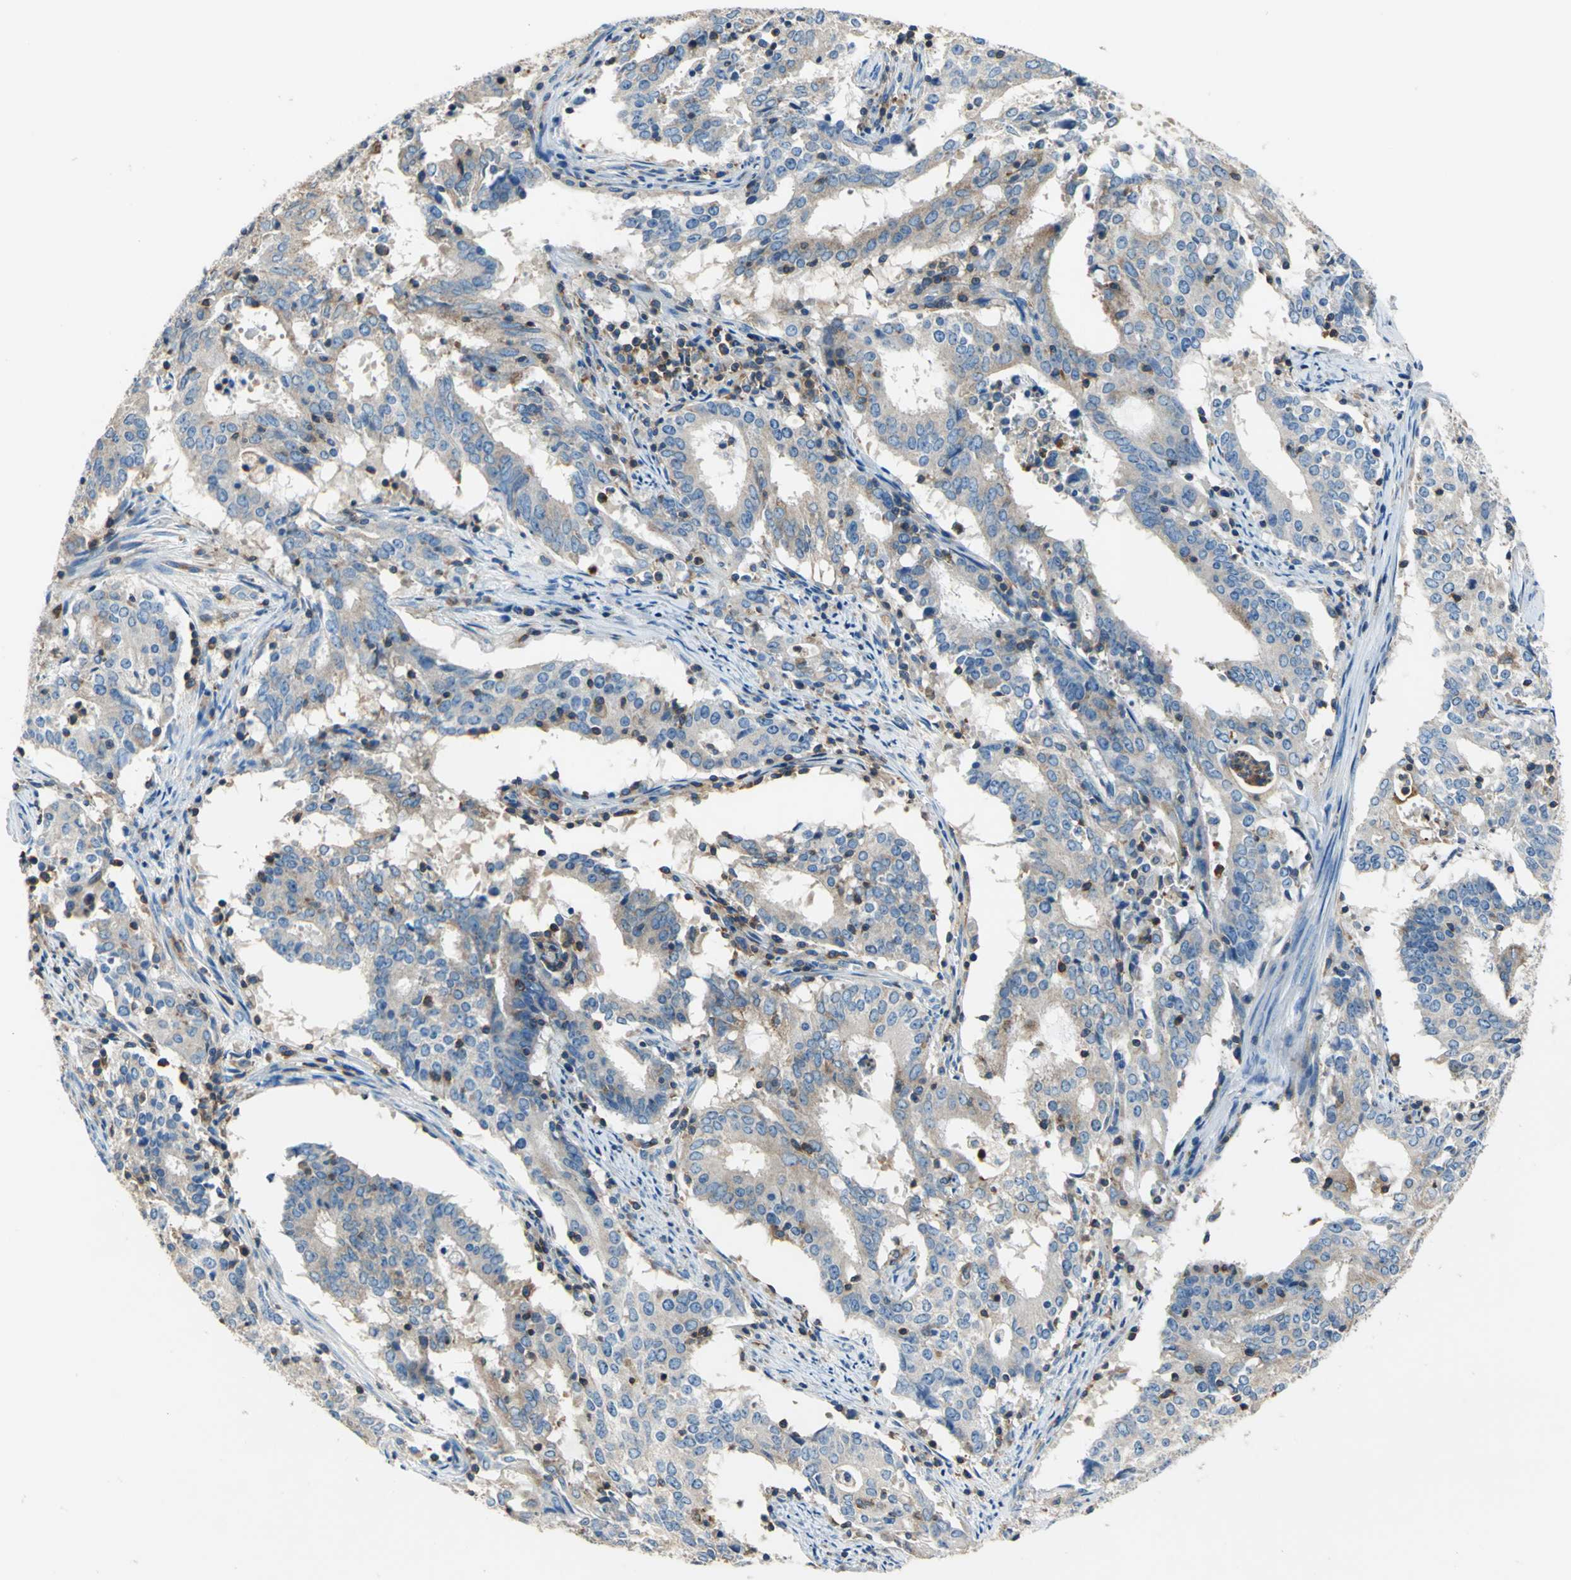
{"staining": {"intensity": "moderate", "quantity": "25%-75%", "location": "cytoplasmic/membranous"}, "tissue": "cervical cancer", "cell_type": "Tumor cells", "image_type": "cancer", "snomed": [{"axis": "morphology", "description": "Adenocarcinoma, NOS"}, {"axis": "topography", "description": "Cervix"}], "caption": "Immunohistochemistry of adenocarcinoma (cervical) exhibits medium levels of moderate cytoplasmic/membranous positivity in approximately 25%-75% of tumor cells.", "gene": "SEPTIN6", "patient": {"sex": "female", "age": 44}}